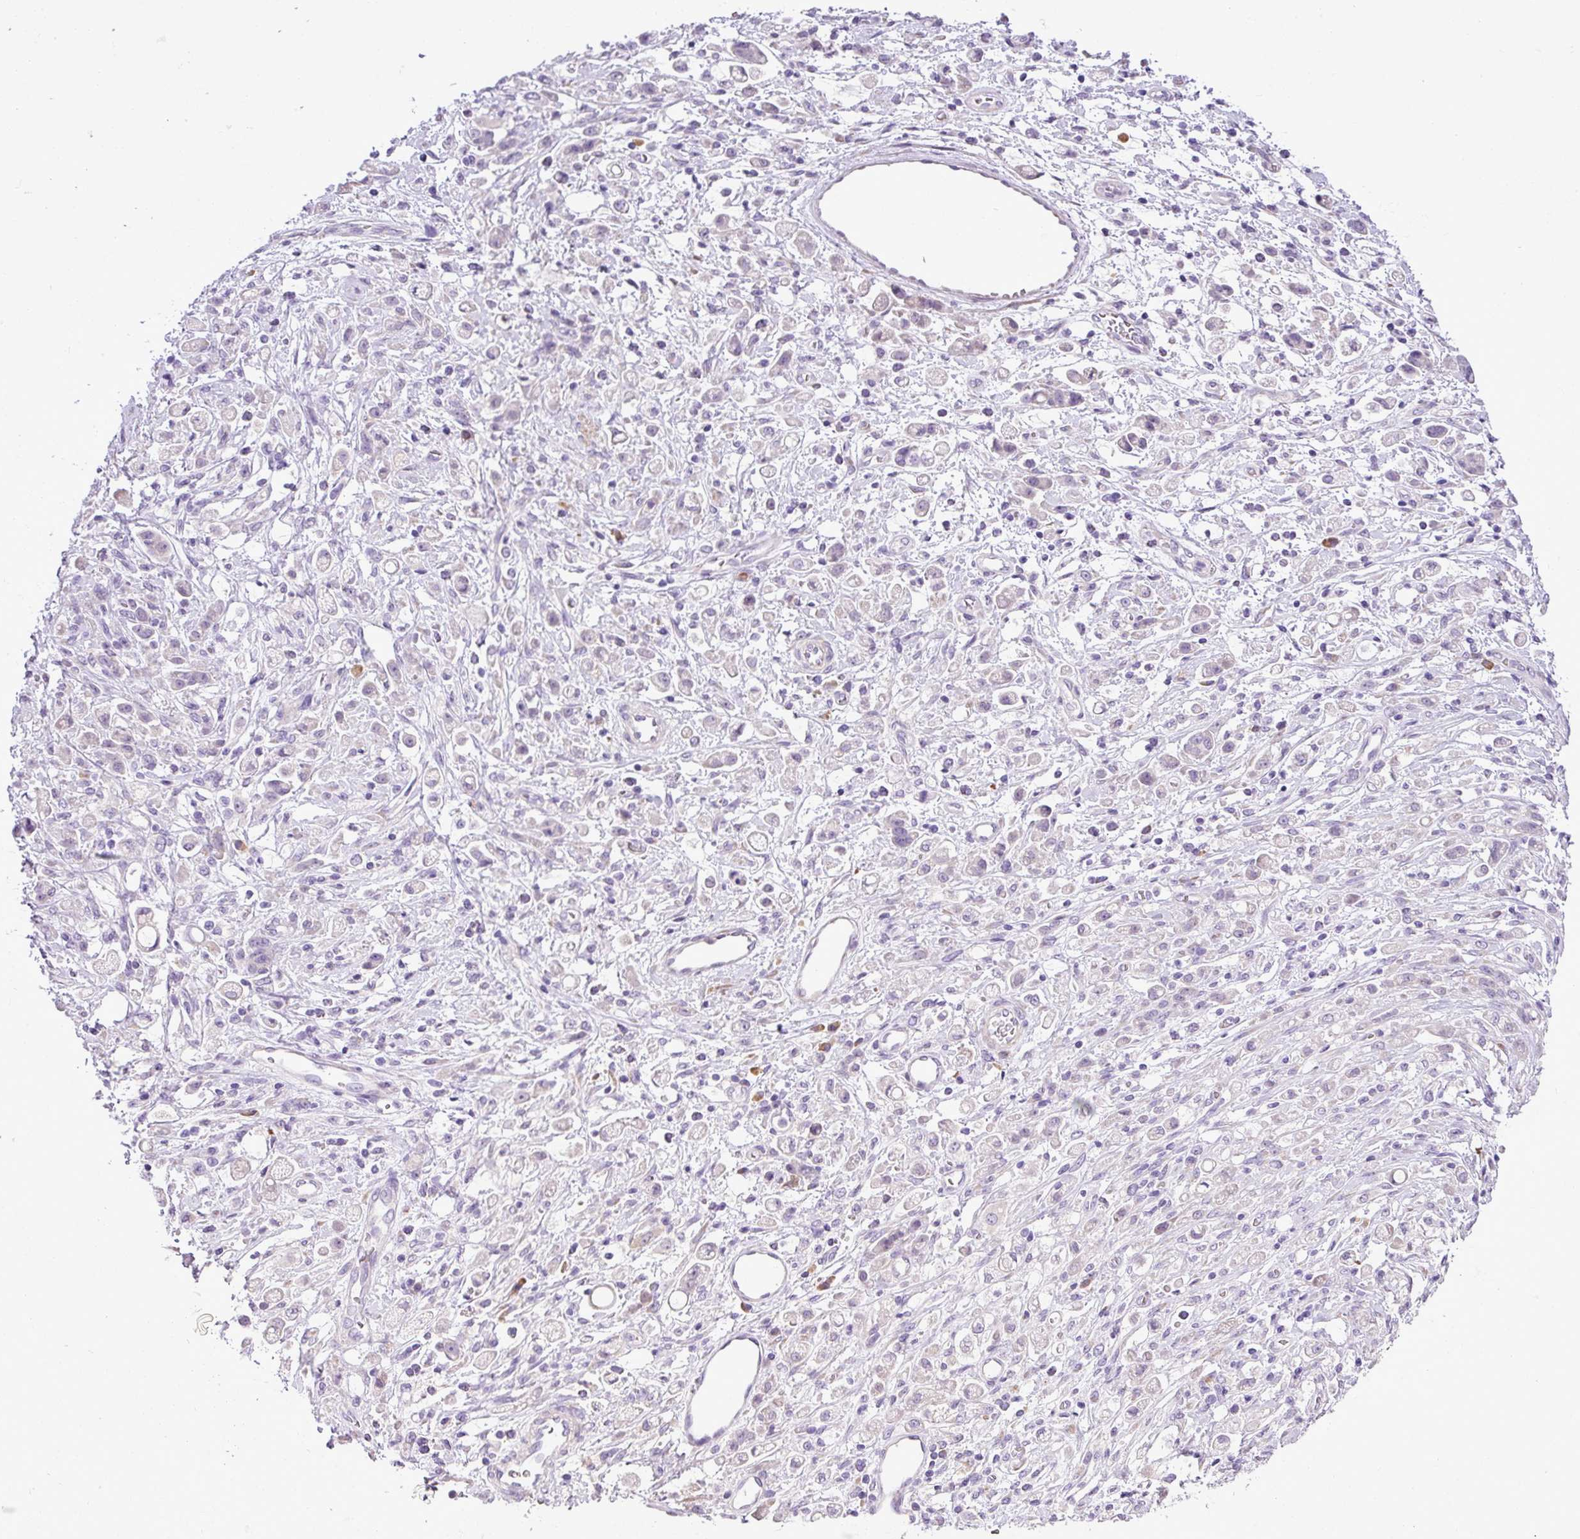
{"staining": {"intensity": "negative", "quantity": "none", "location": "none"}, "tissue": "stomach cancer", "cell_type": "Tumor cells", "image_type": "cancer", "snomed": [{"axis": "morphology", "description": "Adenocarcinoma, NOS"}, {"axis": "topography", "description": "Stomach"}], "caption": "There is no significant expression in tumor cells of stomach cancer.", "gene": "MOCS3", "patient": {"sex": "female", "age": 60}}